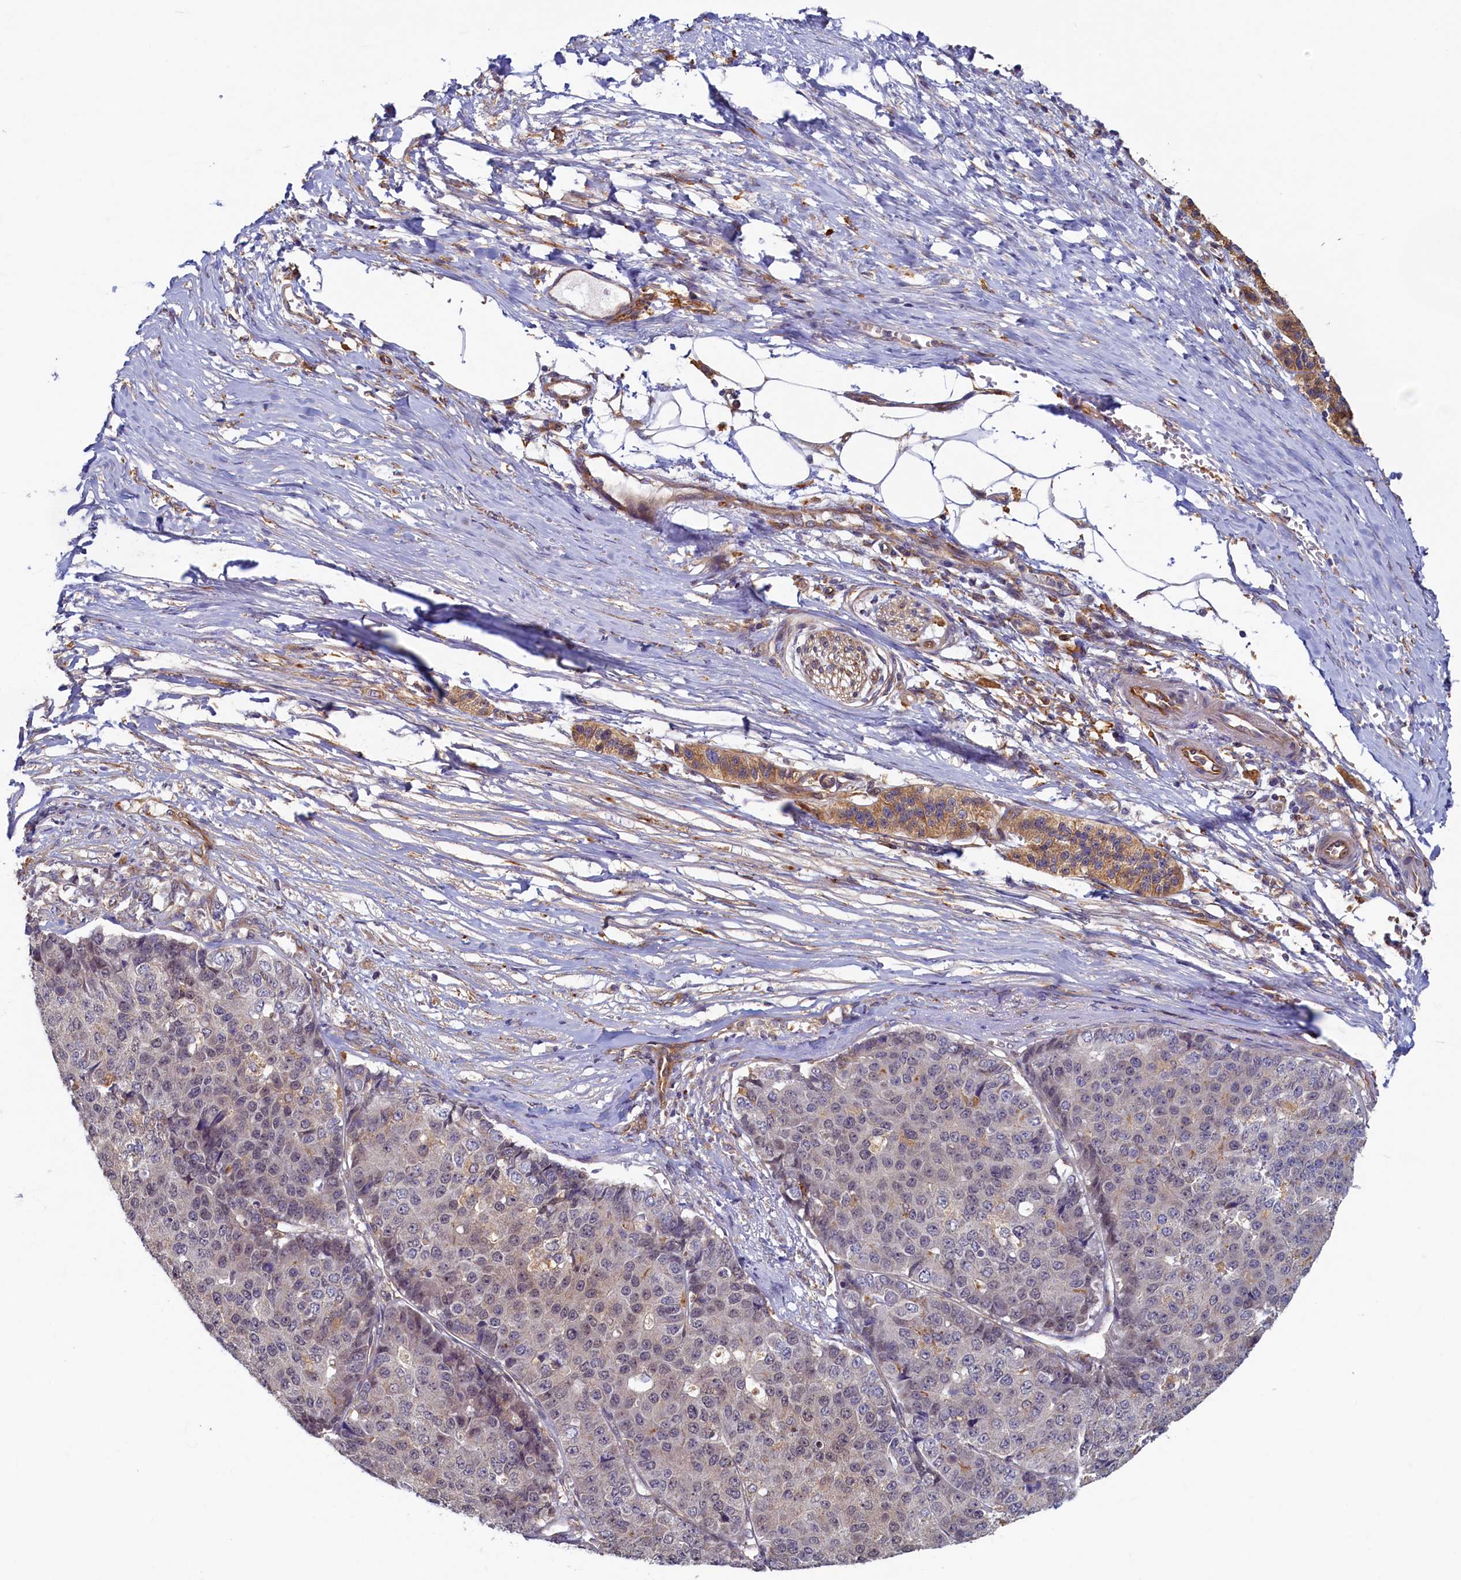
{"staining": {"intensity": "weak", "quantity": "<25%", "location": "nuclear"}, "tissue": "pancreatic cancer", "cell_type": "Tumor cells", "image_type": "cancer", "snomed": [{"axis": "morphology", "description": "Adenocarcinoma, NOS"}, {"axis": "topography", "description": "Pancreas"}], "caption": "Immunohistochemistry micrograph of human pancreatic cancer stained for a protein (brown), which shows no staining in tumor cells. The staining is performed using DAB (3,3'-diaminobenzidine) brown chromogen with nuclei counter-stained in using hematoxylin.", "gene": "STX12", "patient": {"sex": "male", "age": 50}}